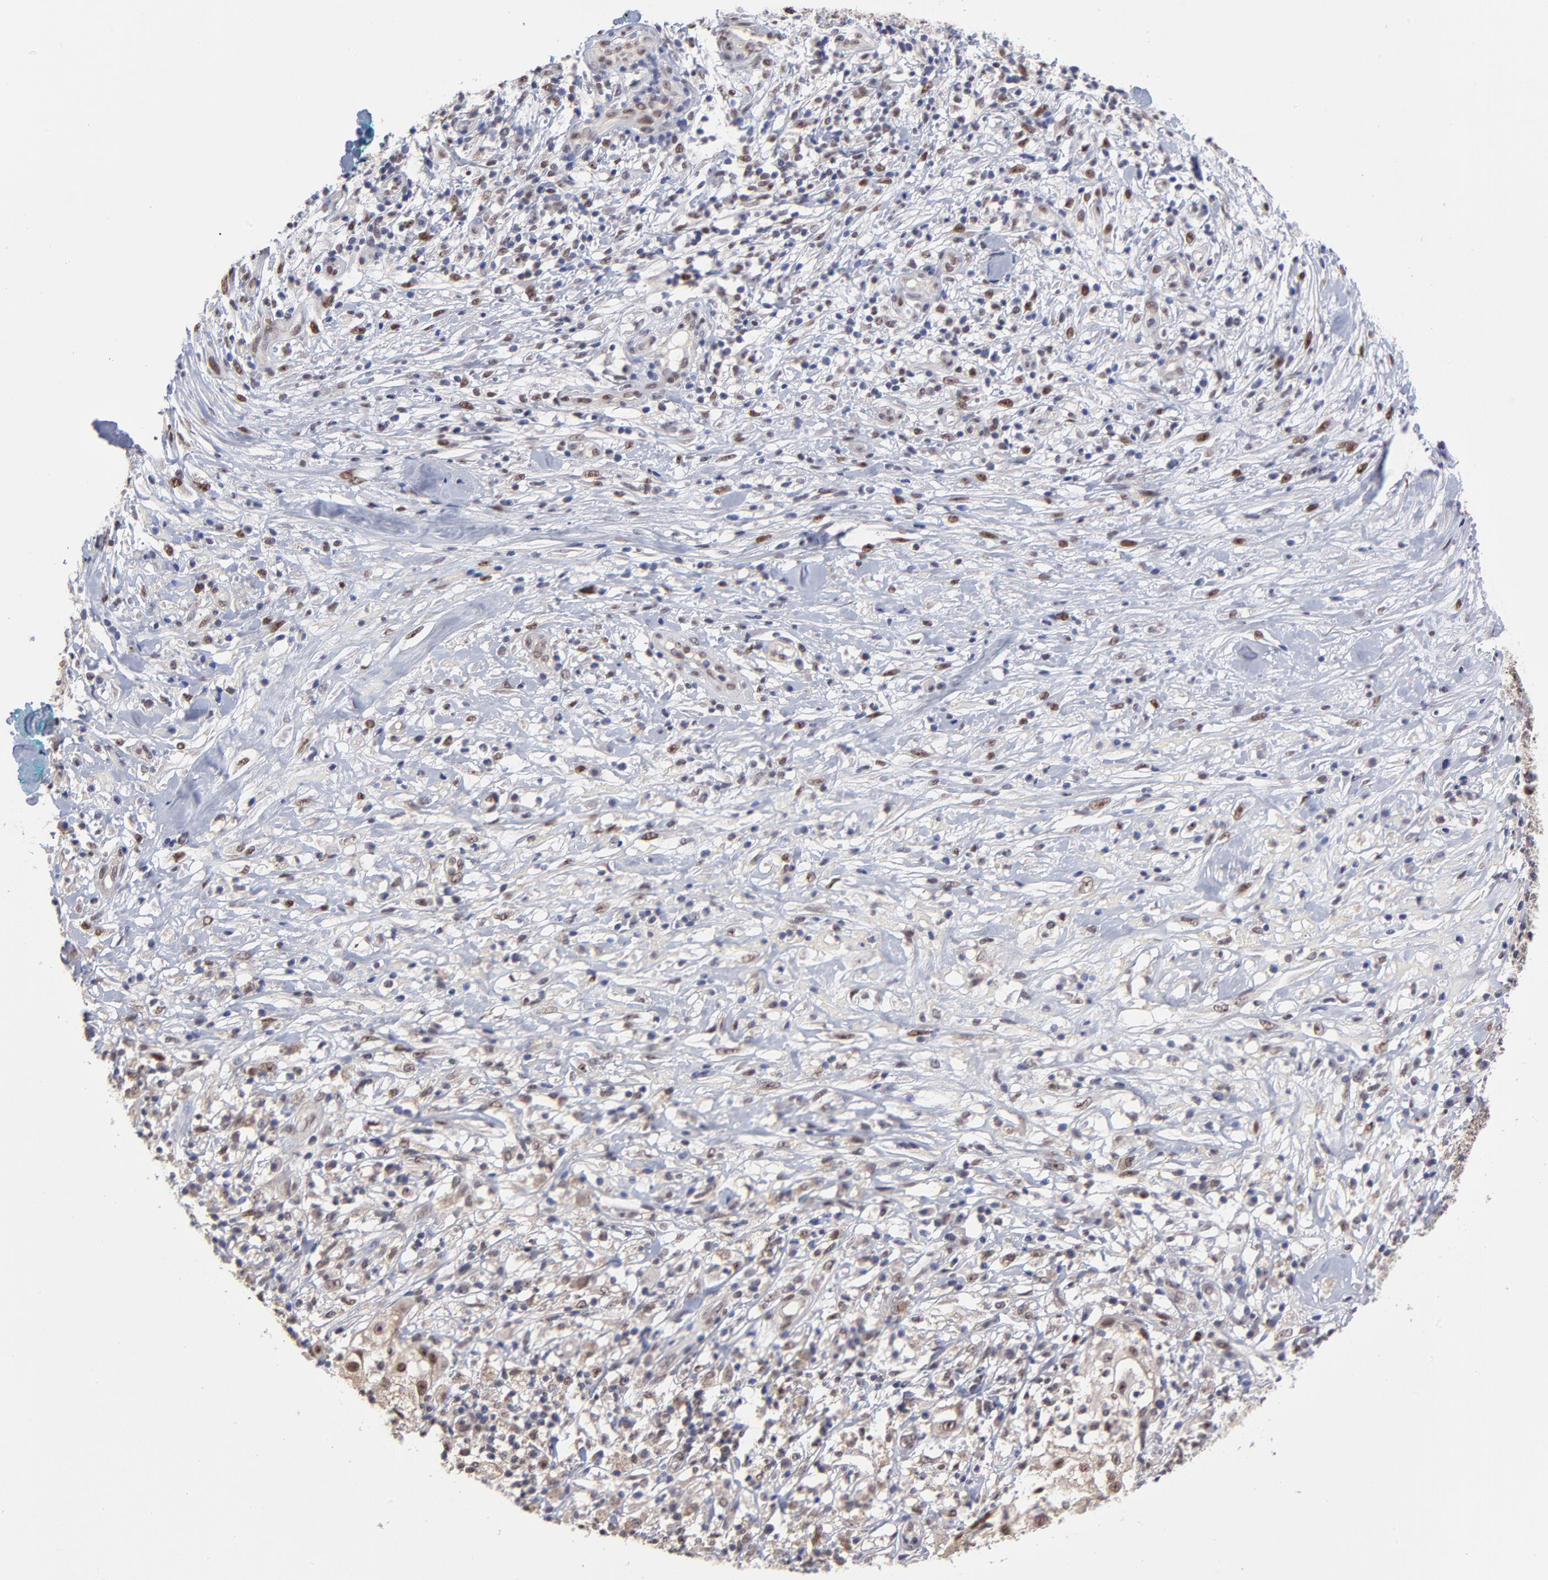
{"staining": {"intensity": "moderate", "quantity": ">75%", "location": "cytoplasmic/membranous,nuclear"}, "tissue": "melanoma", "cell_type": "Tumor cells", "image_type": "cancer", "snomed": [{"axis": "morphology", "description": "Necrosis, NOS"}, {"axis": "morphology", "description": "Malignant melanoma, NOS"}, {"axis": "topography", "description": "Skin"}], "caption": "Melanoma stained for a protein (brown) shows moderate cytoplasmic/membranous and nuclear positive staining in about >75% of tumor cells.", "gene": "UBE2E3", "patient": {"sex": "female", "age": 87}}